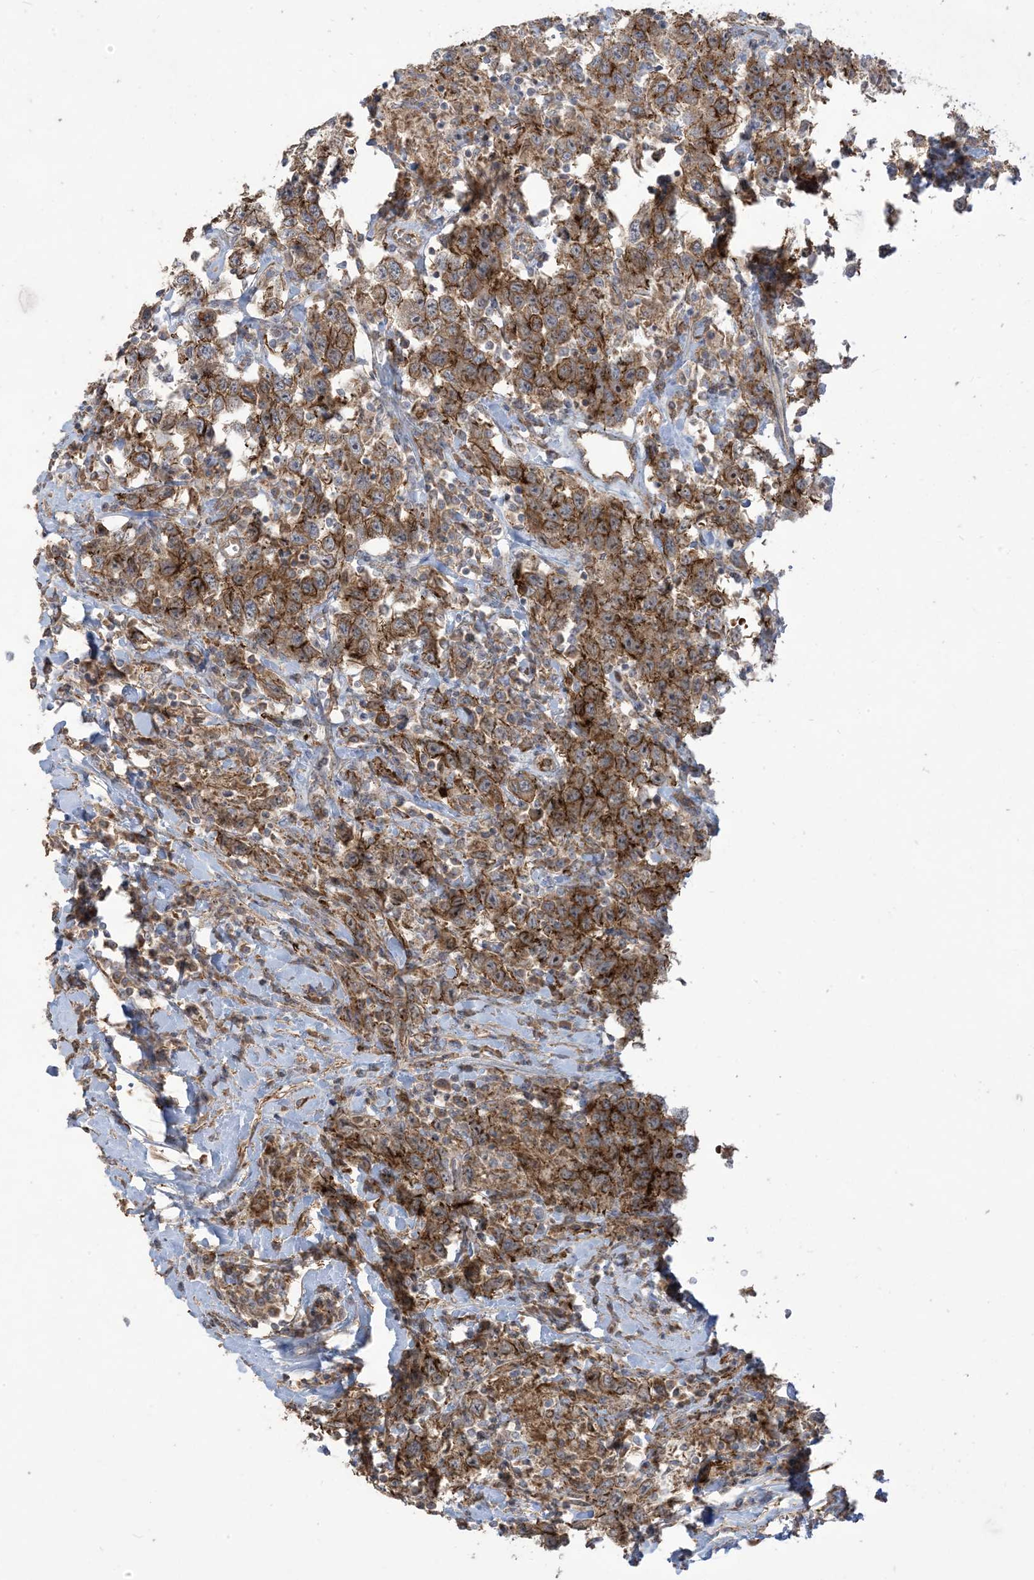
{"staining": {"intensity": "moderate", "quantity": ">75%", "location": "cytoplasmic/membranous"}, "tissue": "testis cancer", "cell_type": "Tumor cells", "image_type": "cancer", "snomed": [{"axis": "morphology", "description": "Seminoma, NOS"}, {"axis": "topography", "description": "Testis"}], "caption": "This histopathology image shows immunohistochemistry (IHC) staining of human testis cancer (seminoma), with medium moderate cytoplasmic/membranous positivity in approximately >75% of tumor cells.", "gene": "KLHL18", "patient": {"sex": "male", "age": 41}}